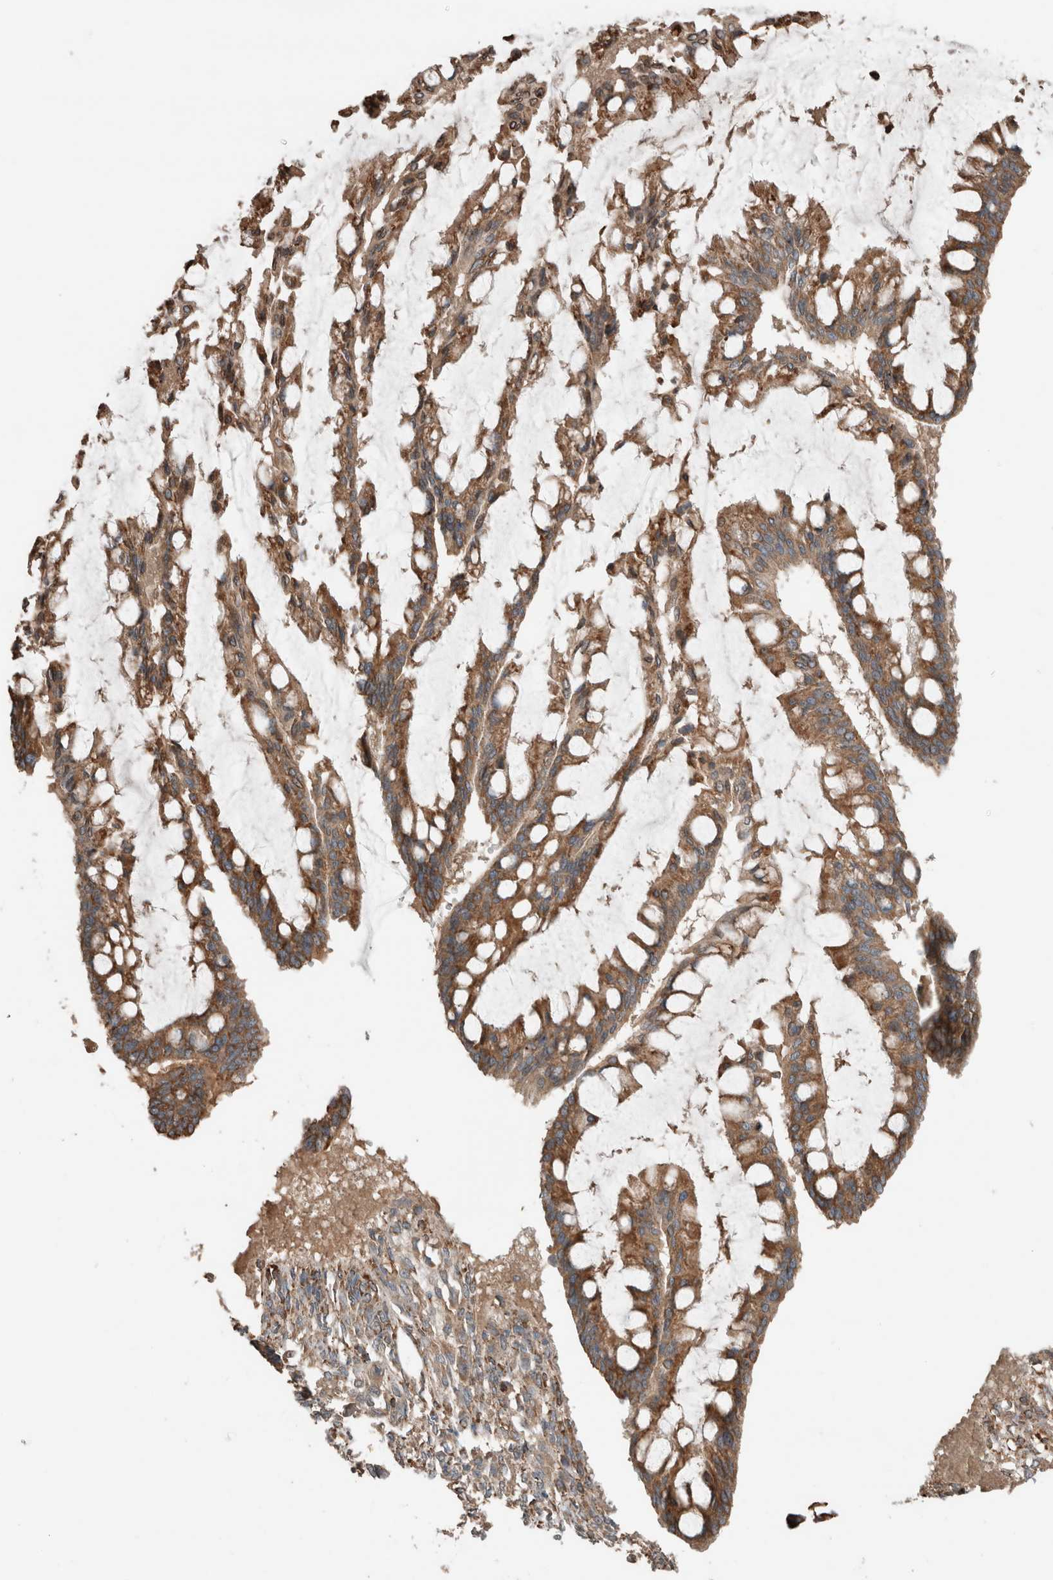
{"staining": {"intensity": "moderate", "quantity": ">75%", "location": "cytoplasmic/membranous"}, "tissue": "ovarian cancer", "cell_type": "Tumor cells", "image_type": "cancer", "snomed": [{"axis": "morphology", "description": "Cystadenocarcinoma, mucinous, NOS"}, {"axis": "topography", "description": "Ovary"}], "caption": "Human mucinous cystadenocarcinoma (ovarian) stained with a brown dye displays moderate cytoplasmic/membranous positive expression in about >75% of tumor cells.", "gene": "ERAP2", "patient": {"sex": "female", "age": 73}}